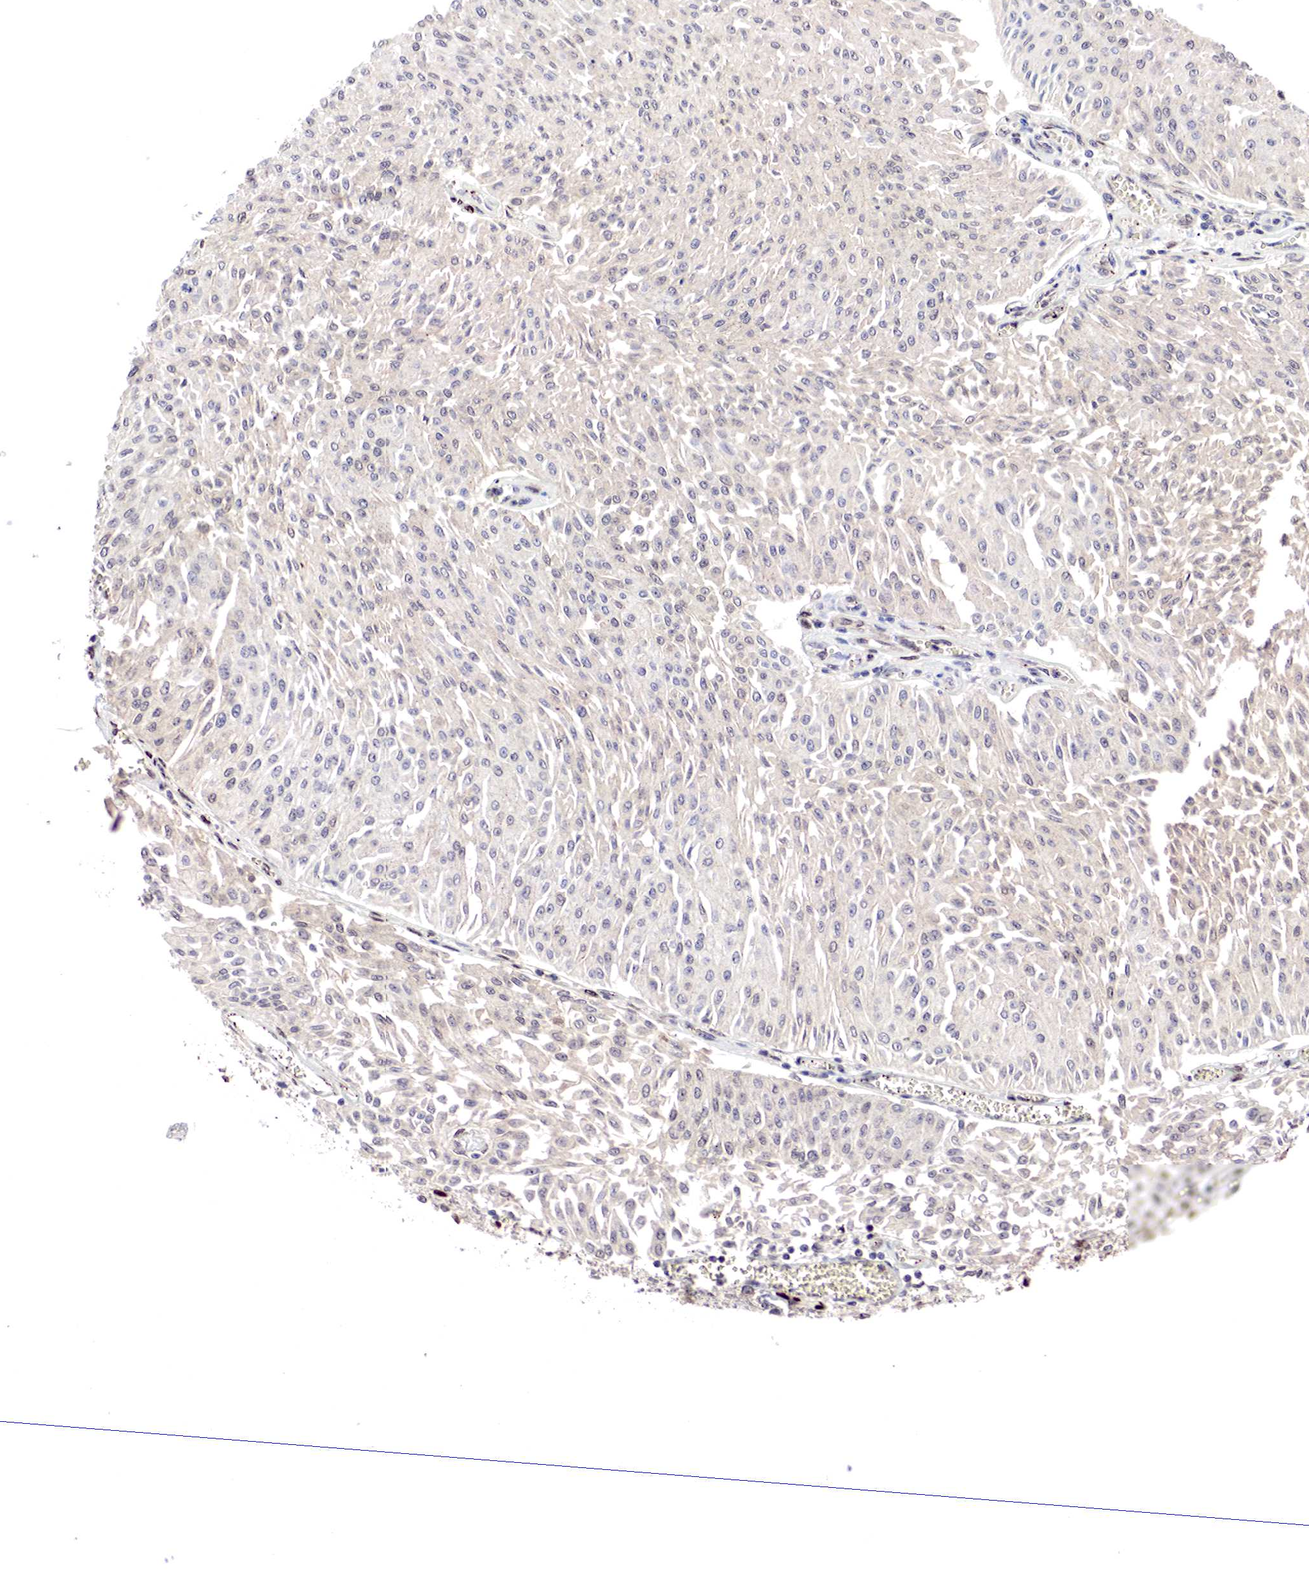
{"staining": {"intensity": "weak", "quantity": "25%-75%", "location": "cytoplasmic/membranous"}, "tissue": "urothelial cancer", "cell_type": "Tumor cells", "image_type": "cancer", "snomed": [{"axis": "morphology", "description": "Urothelial carcinoma, Low grade"}, {"axis": "topography", "description": "Urinary bladder"}], "caption": "Immunohistochemical staining of human urothelial cancer displays low levels of weak cytoplasmic/membranous protein expression in about 25%-75% of tumor cells.", "gene": "DACH2", "patient": {"sex": "male", "age": 86}}